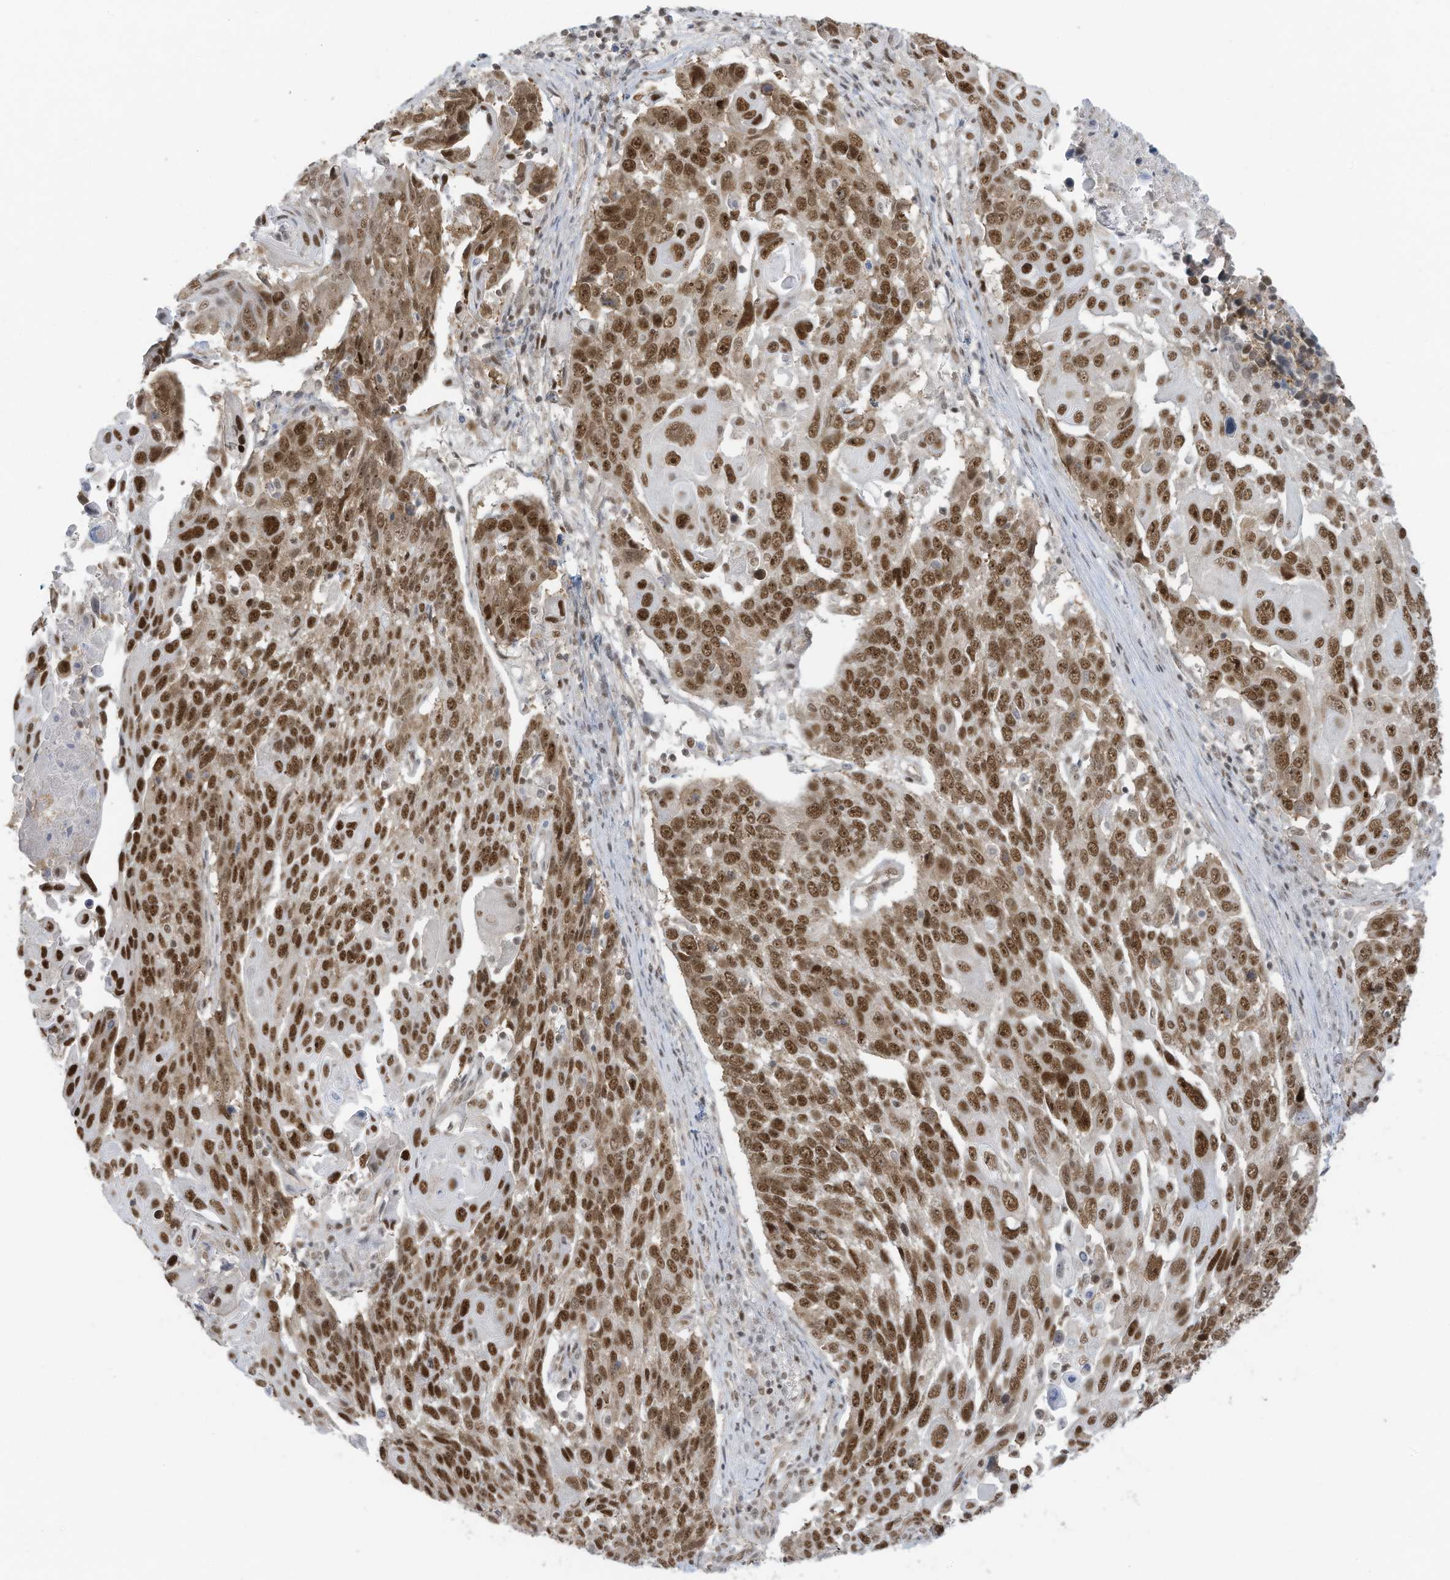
{"staining": {"intensity": "strong", "quantity": ">75%", "location": "nuclear"}, "tissue": "lung cancer", "cell_type": "Tumor cells", "image_type": "cancer", "snomed": [{"axis": "morphology", "description": "Squamous cell carcinoma, NOS"}, {"axis": "topography", "description": "Lung"}], "caption": "Immunohistochemistry (IHC) image of human squamous cell carcinoma (lung) stained for a protein (brown), which reveals high levels of strong nuclear positivity in approximately >75% of tumor cells.", "gene": "DBR1", "patient": {"sex": "male", "age": 66}}